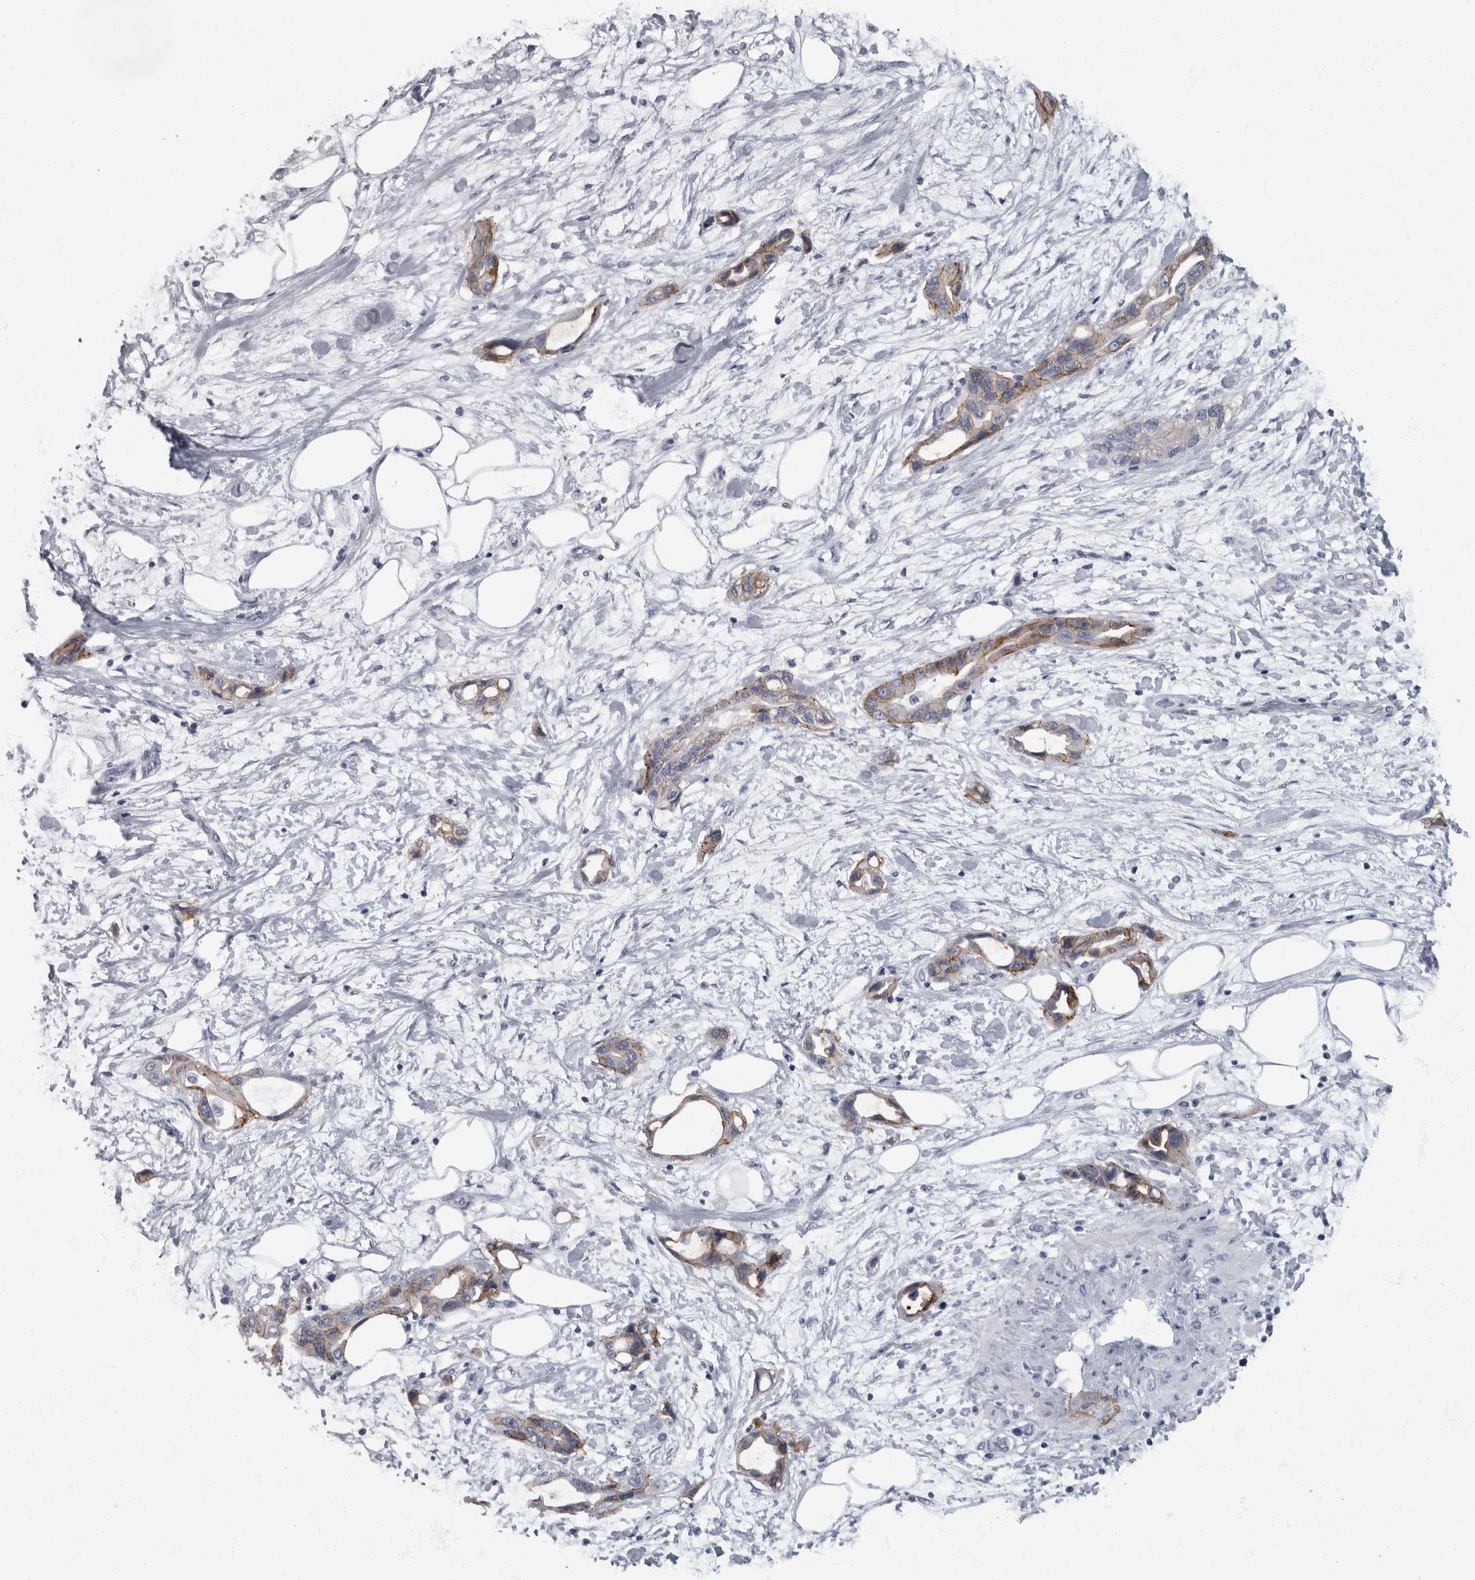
{"staining": {"intensity": "moderate", "quantity": ">75%", "location": "cytoplasmic/membranous"}, "tissue": "pancreatic cancer", "cell_type": "Tumor cells", "image_type": "cancer", "snomed": [{"axis": "morphology", "description": "Adenocarcinoma, NOS"}, {"axis": "topography", "description": "Pancreas"}], "caption": "Immunohistochemistry (IHC) histopathology image of pancreatic cancer (adenocarcinoma) stained for a protein (brown), which reveals medium levels of moderate cytoplasmic/membranous staining in about >75% of tumor cells.", "gene": "DSG2", "patient": {"sex": "female", "age": 57}}